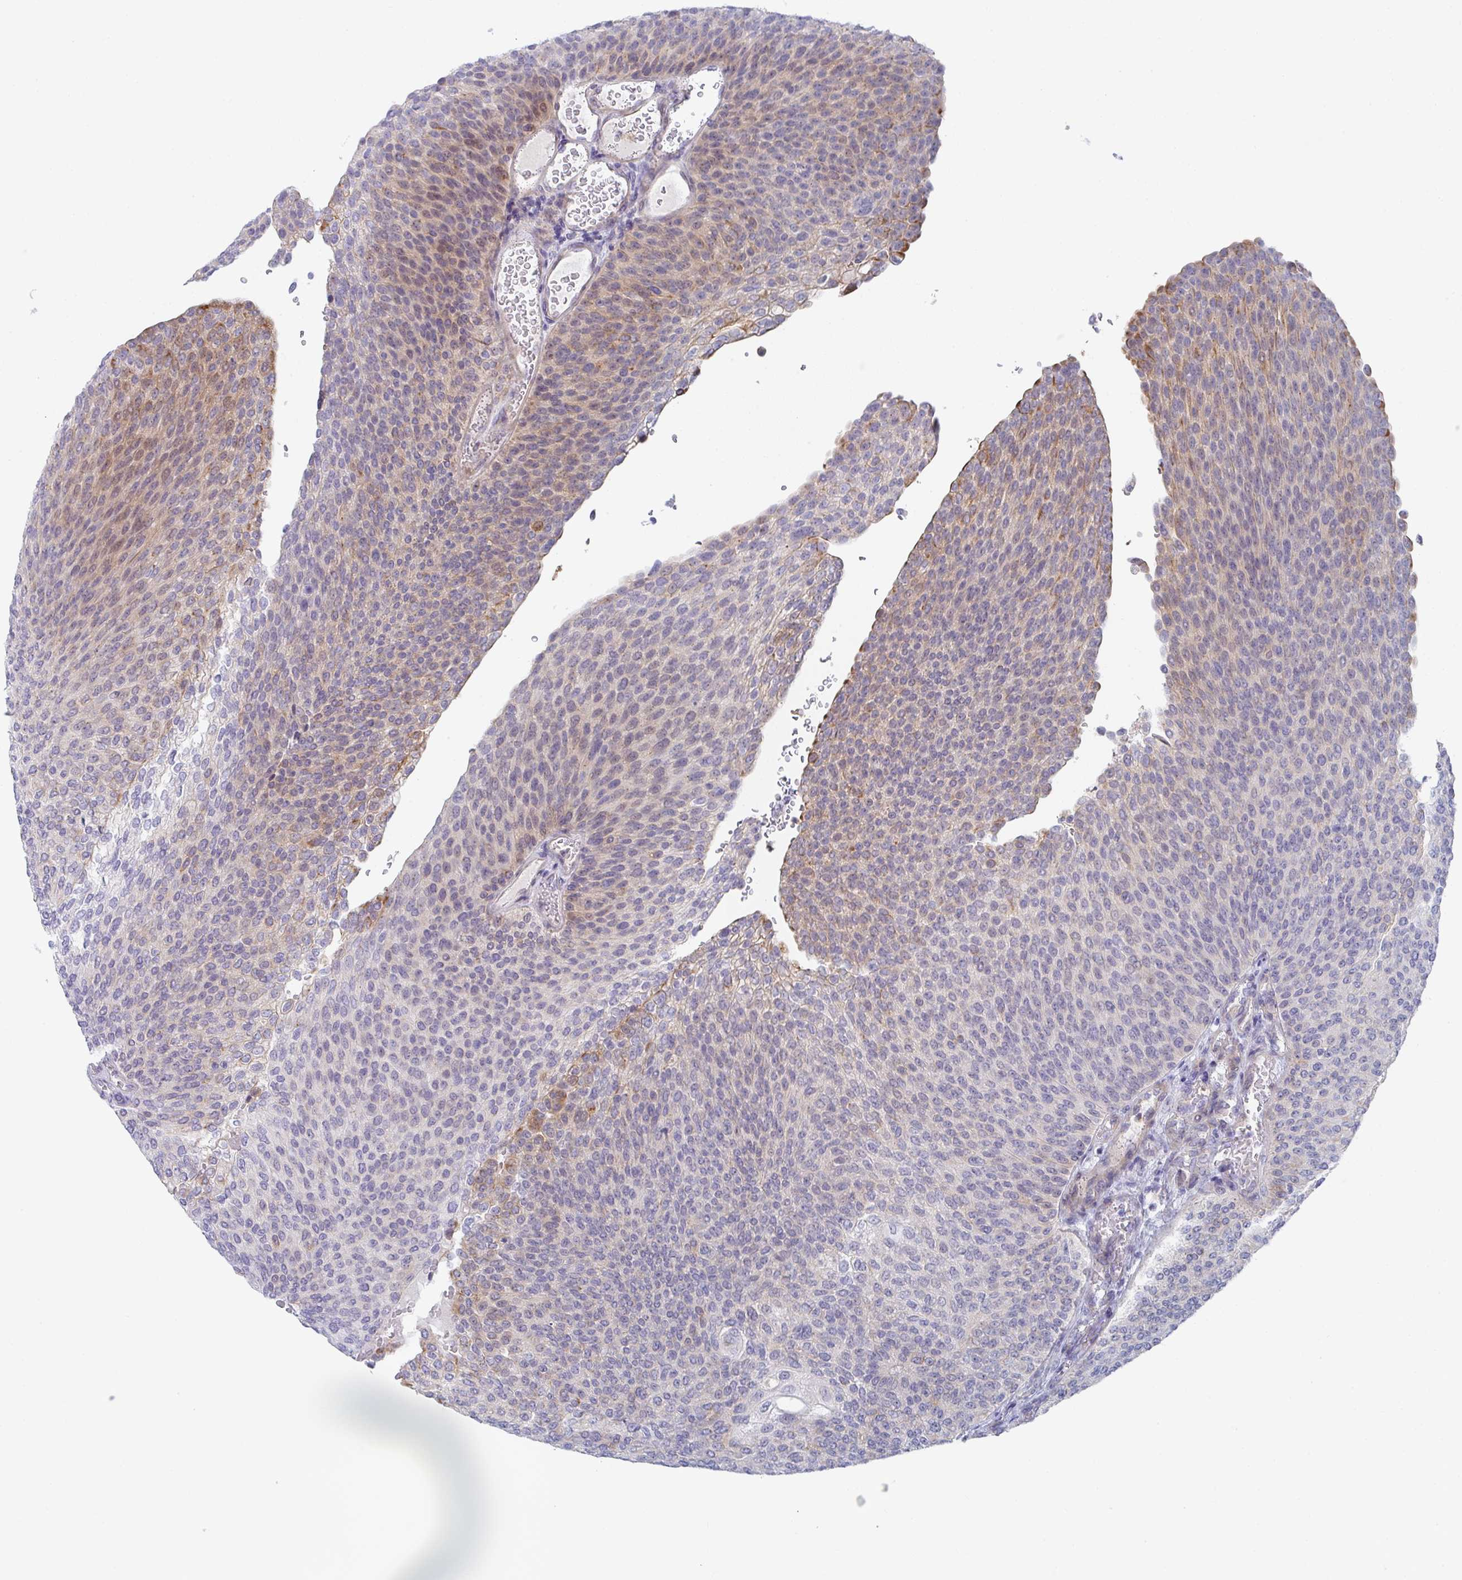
{"staining": {"intensity": "moderate", "quantity": "<25%", "location": "cytoplasmic/membranous,nuclear"}, "tissue": "urothelial cancer", "cell_type": "Tumor cells", "image_type": "cancer", "snomed": [{"axis": "morphology", "description": "Urothelial carcinoma, High grade"}, {"axis": "topography", "description": "Urinary bladder"}], "caption": "Immunohistochemistry (IHC) of human urothelial carcinoma (high-grade) exhibits low levels of moderate cytoplasmic/membranous and nuclear staining in about <25% of tumor cells.", "gene": "KLHL33", "patient": {"sex": "female", "age": 79}}